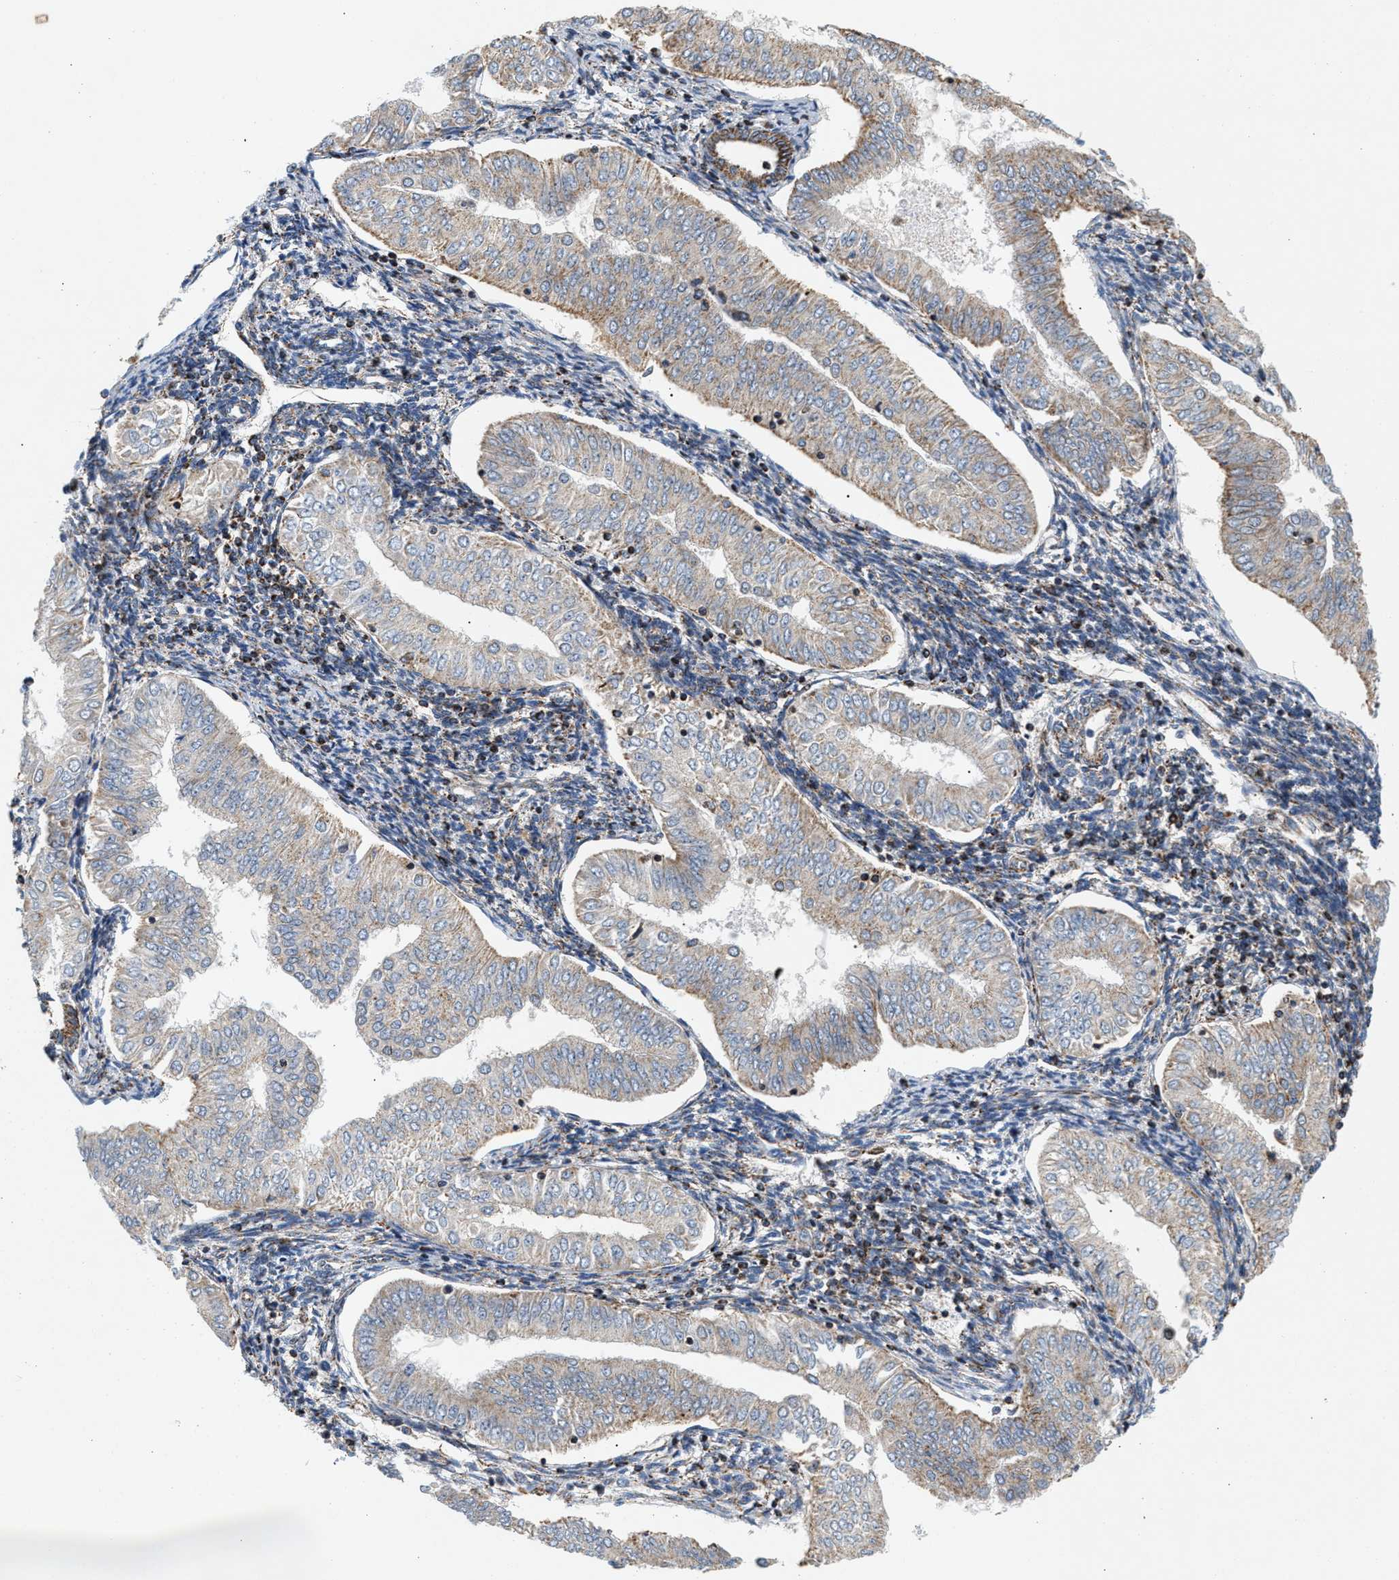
{"staining": {"intensity": "weak", "quantity": "<25%", "location": "cytoplasmic/membranous"}, "tissue": "endometrial cancer", "cell_type": "Tumor cells", "image_type": "cancer", "snomed": [{"axis": "morphology", "description": "Normal tissue, NOS"}, {"axis": "morphology", "description": "Adenocarcinoma, NOS"}, {"axis": "topography", "description": "Endometrium"}], "caption": "High magnification brightfield microscopy of endometrial adenocarcinoma stained with DAB (brown) and counterstained with hematoxylin (blue): tumor cells show no significant expression.", "gene": "PDE1A", "patient": {"sex": "female", "age": 53}}